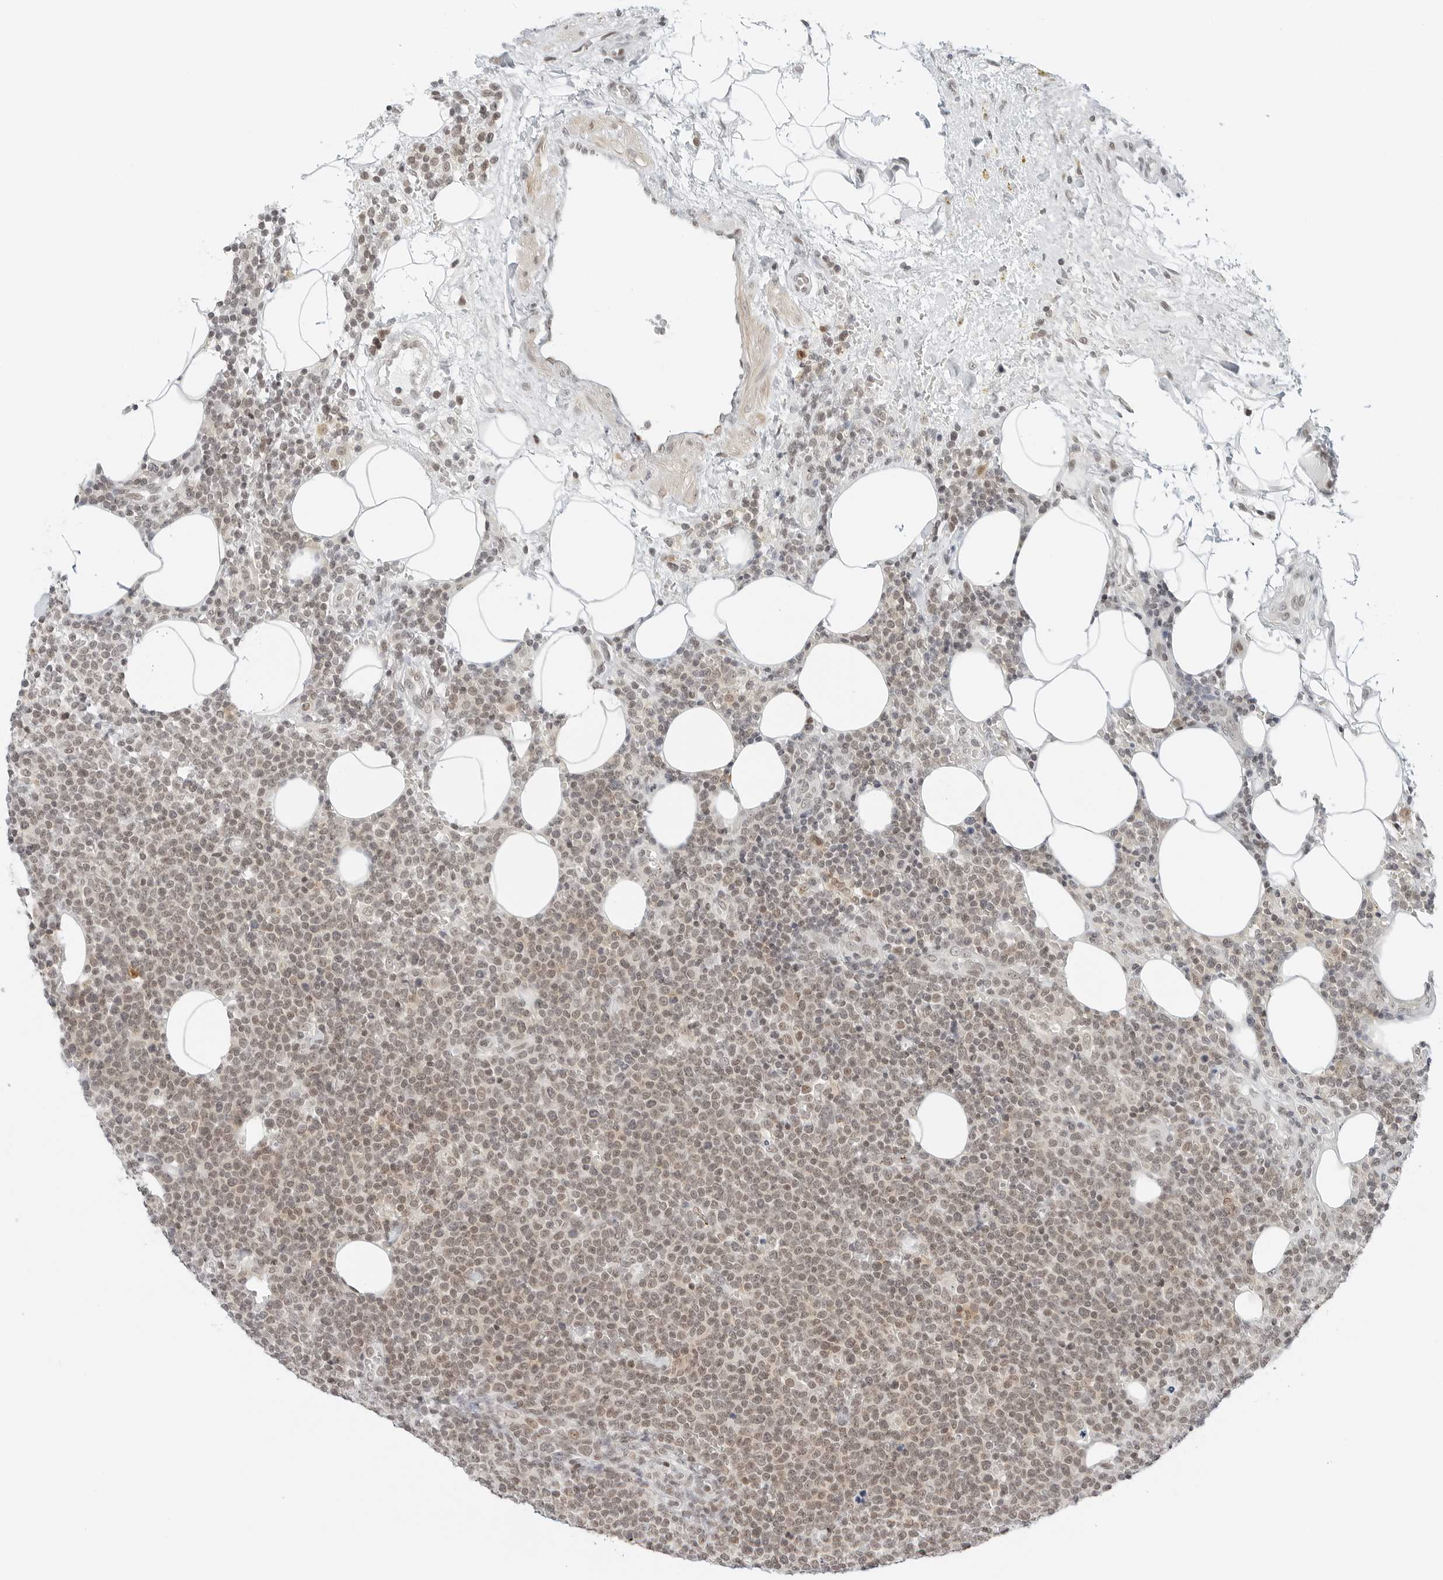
{"staining": {"intensity": "weak", "quantity": ">75%", "location": "nuclear"}, "tissue": "lymphoma", "cell_type": "Tumor cells", "image_type": "cancer", "snomed": [{"axis": "morphology", "description": "Malignant lymphoma, non-Hodgkin's type, High grade"}, {"axis": "topography", "description": "Lymph node"}], "caption": "A high-resolution photomicrograph shows immunohistochemistry (IHC) staining of lymphoma, which exhibits weak nuclear positivity in approximately >75% of tumor cells.", "gene": "CRTC2", "patient": {"sex": "male", "age": 61}}